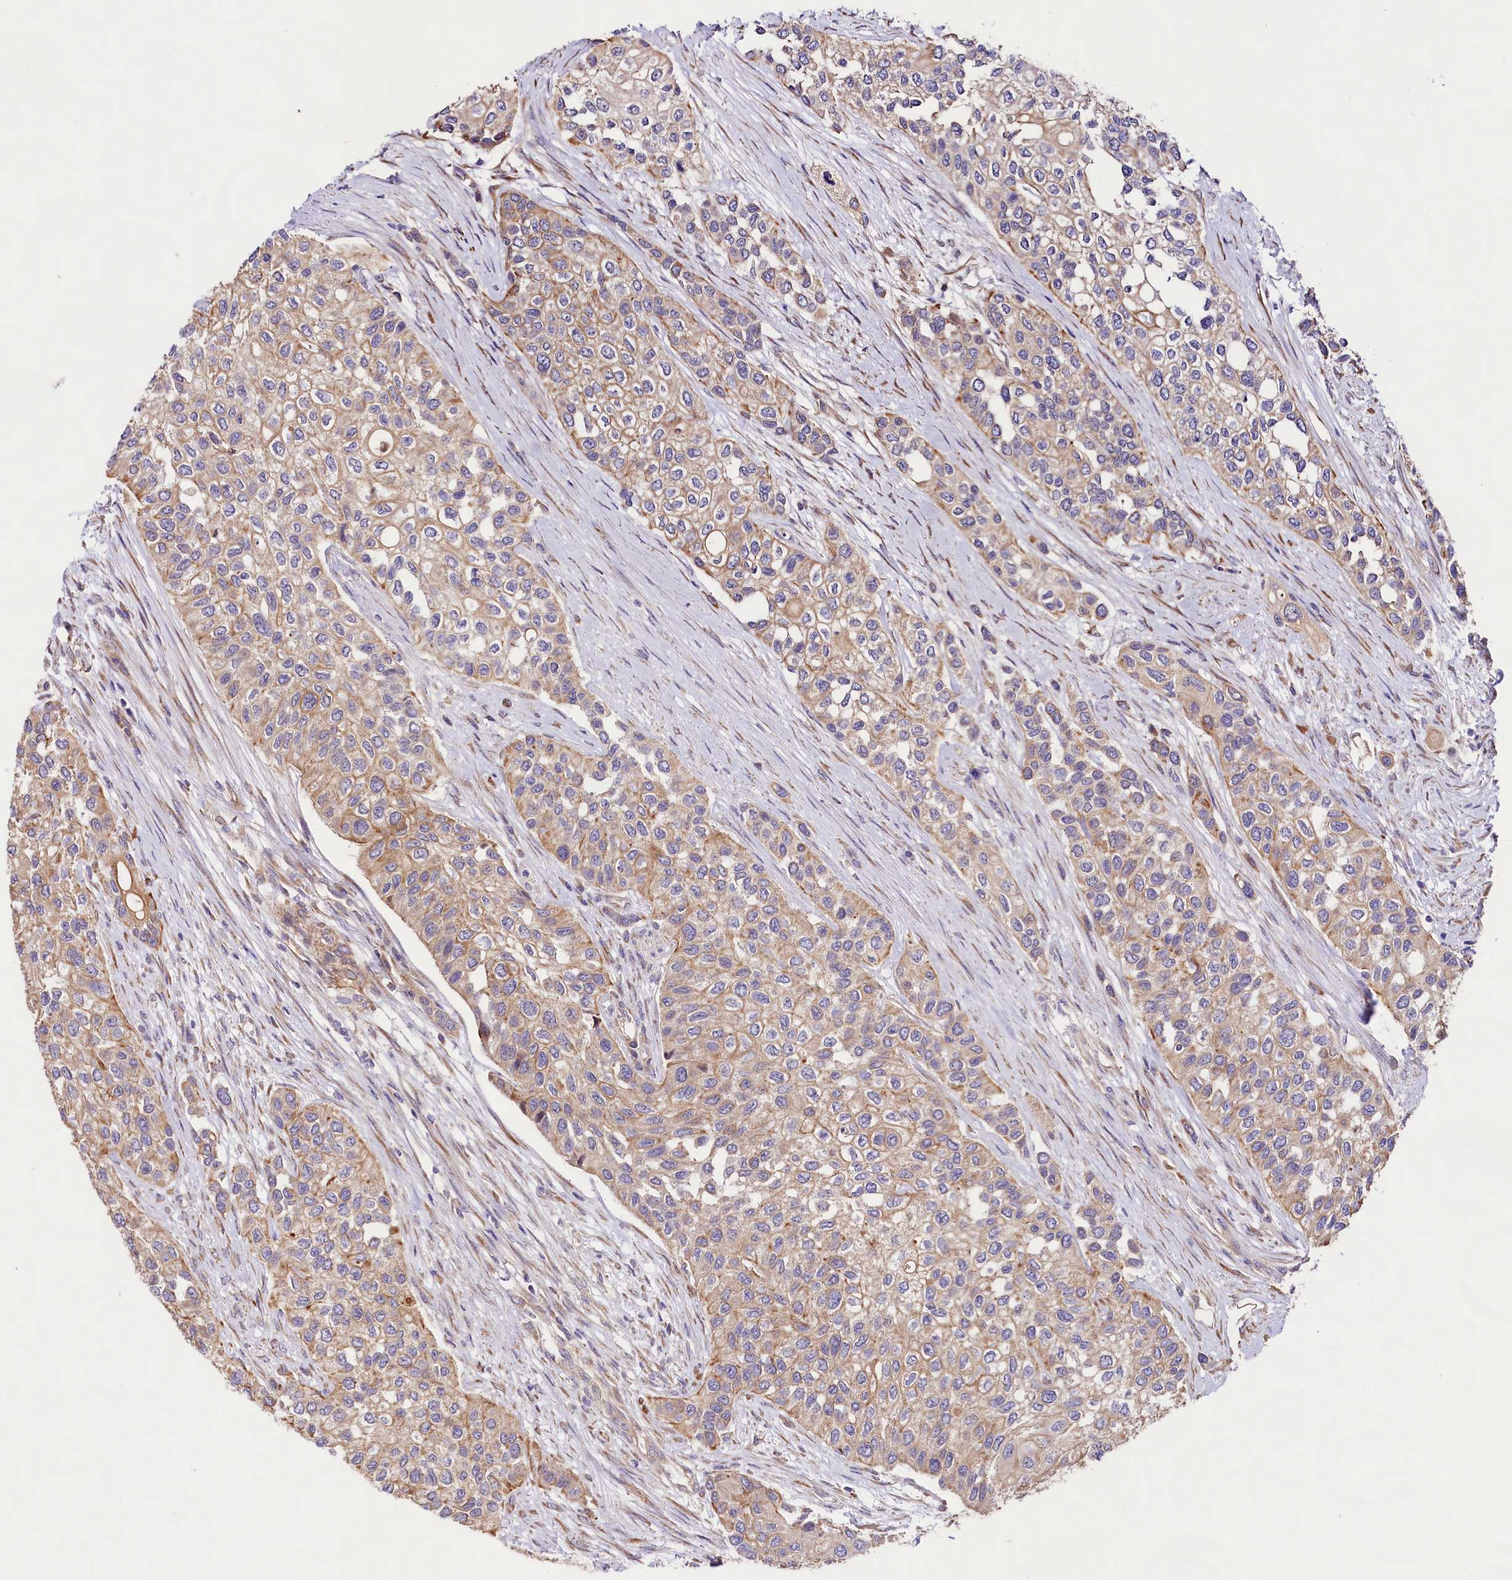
{"staining": {"intensity": "weak", "quantity": "25%-75%", "location": "cytoplasmic/membranous"}, "tissue": "urothelial cancer", "cell_type": "Tumor cells", "image_type": "cancer", "snomed": [{"axis": "morphology", "description": "Normal tissue, NOS"}, {"axis": "morphology", "description": "Urothelial carcinoma, High grade"}, {"axis": "topography", "description": "Vascular tissue"}, {"axis": "topography", "description": "Urinary bladder"}], "caption": "DAB (3,3'-diaminobenzidine) immunohistochemical staining of urothelial cancer displays weak cytoplasmic/membranous protein staining in approximately 25%-75% of tumor cells.", "gene": "VPS11", "patient": {"sex": "female", "age": 56}}